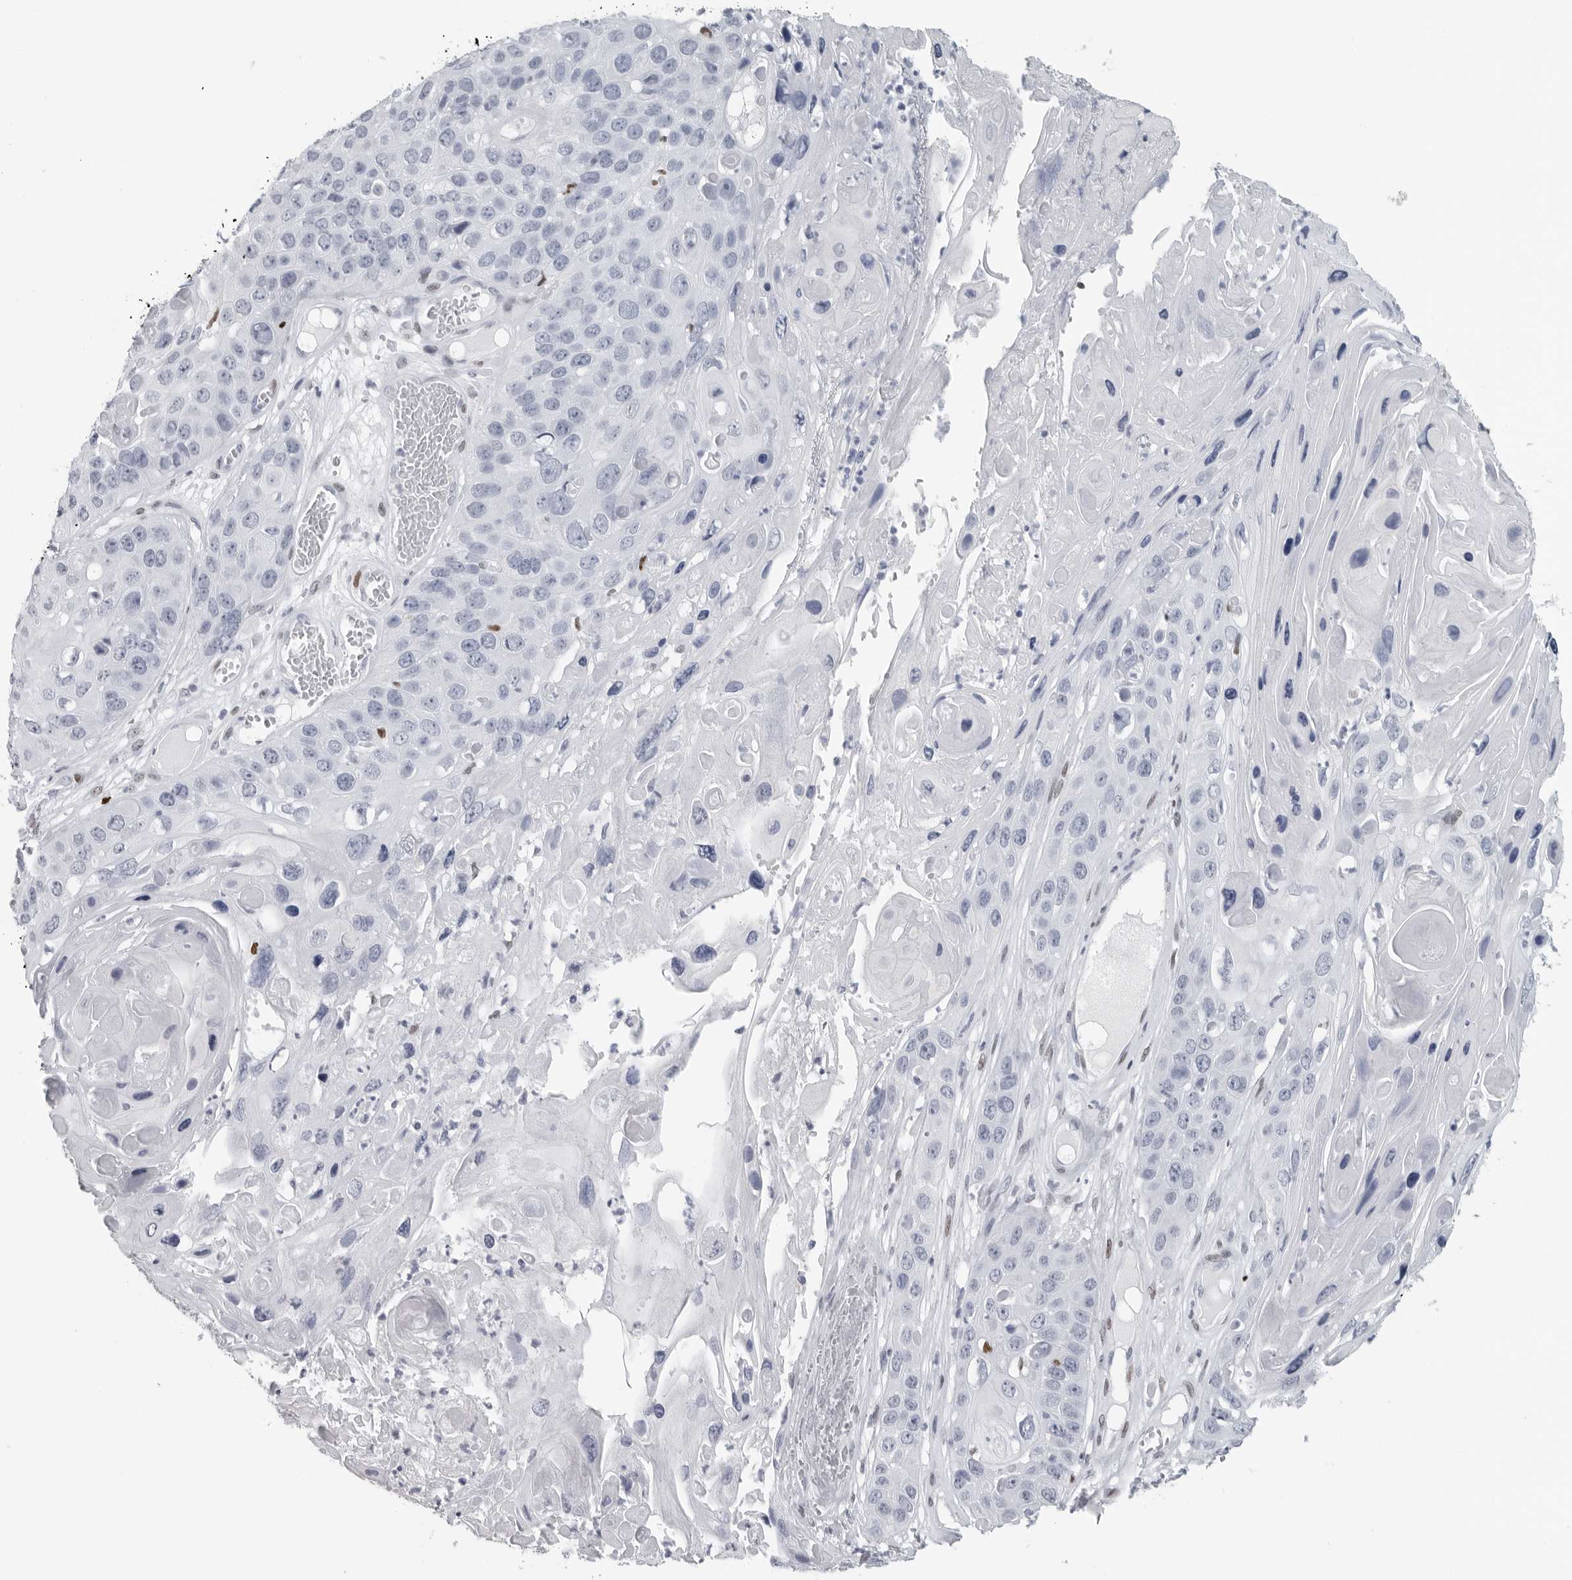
{"staining": {"intensity": "negative", "quantity": "none", "location": "none"}, "tissue": "skin cancer", "cell_type": "Tumor cells", "image_type": "cancer", "snomed": [{"axis": "morphology", "description": "Squamous cell carcinoma, NOS"}, {"axis": "topography", "description": "Skin"}], "caption": "DAB (3,3'-diaminobenzidine) immunohistochemical staining of skin squamous cell carcinoma displays no significant staining in tumor cells.", "gene": "SATB2", "patient": {"sex": "male", "age": 55}}